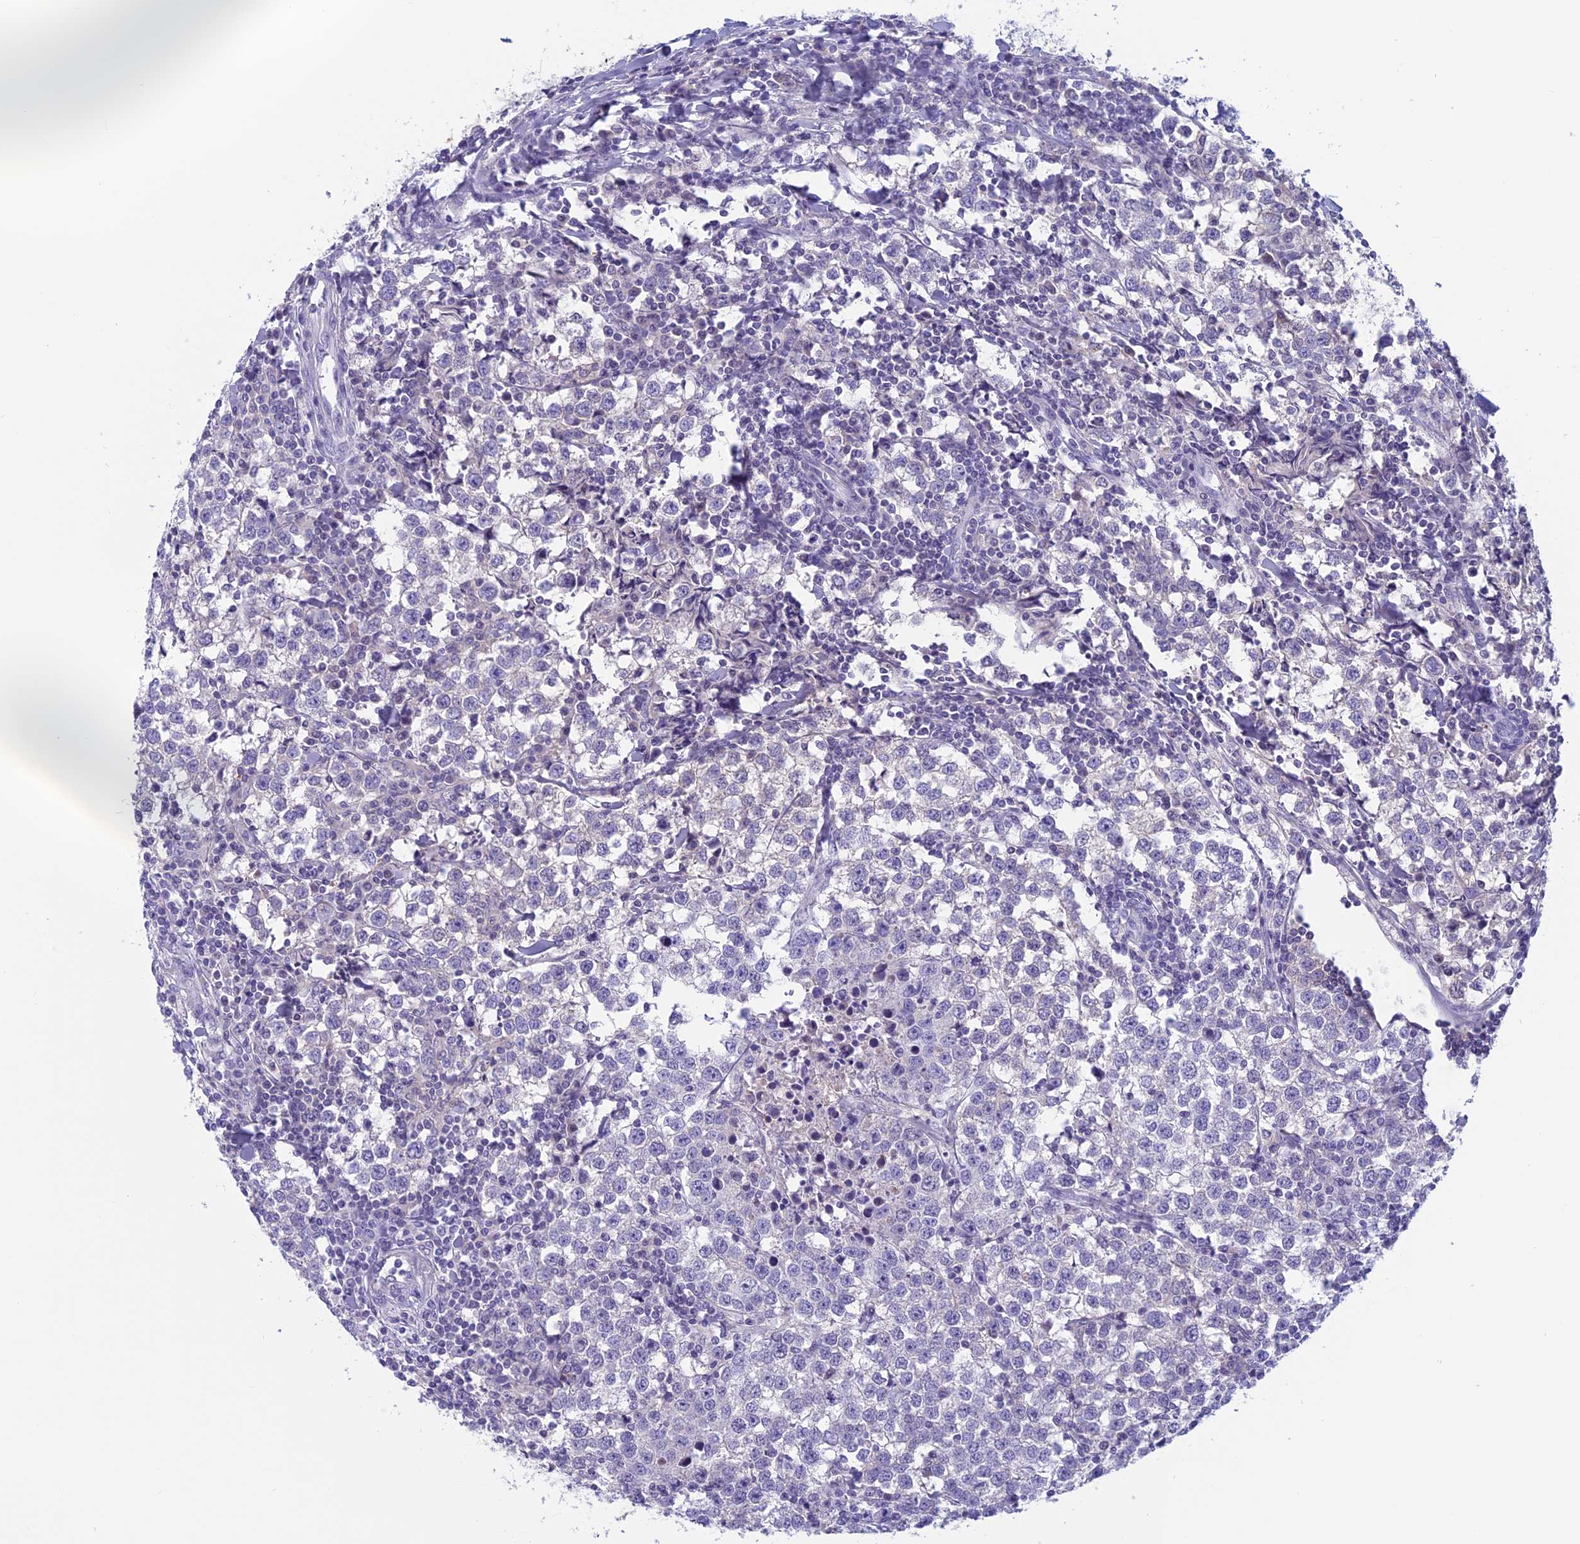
{"staining": {"intensity": "negative", "quantity": "none", "location": "none"}, "tissue": "testis cancer", "cell_type": "Tumor cells", "image_type": "cancer", "snomed": [{"axis": "morphology", "description": "Seminoma, NOS"}, {"axis": "morphology", "description": "Carcinoma, Embryonal, NOS"}, {"axis": "topography", "description": "Testis"}], "caption": "This image is of testis cancer stained with immunohistochemistry (IHC) to label a protein in brown with the nuclei are counter-stained blue. There is no positivity in tumor cells.", "gene": "ANGPTL2", "patient": {"sex": "male", "age": 36}}